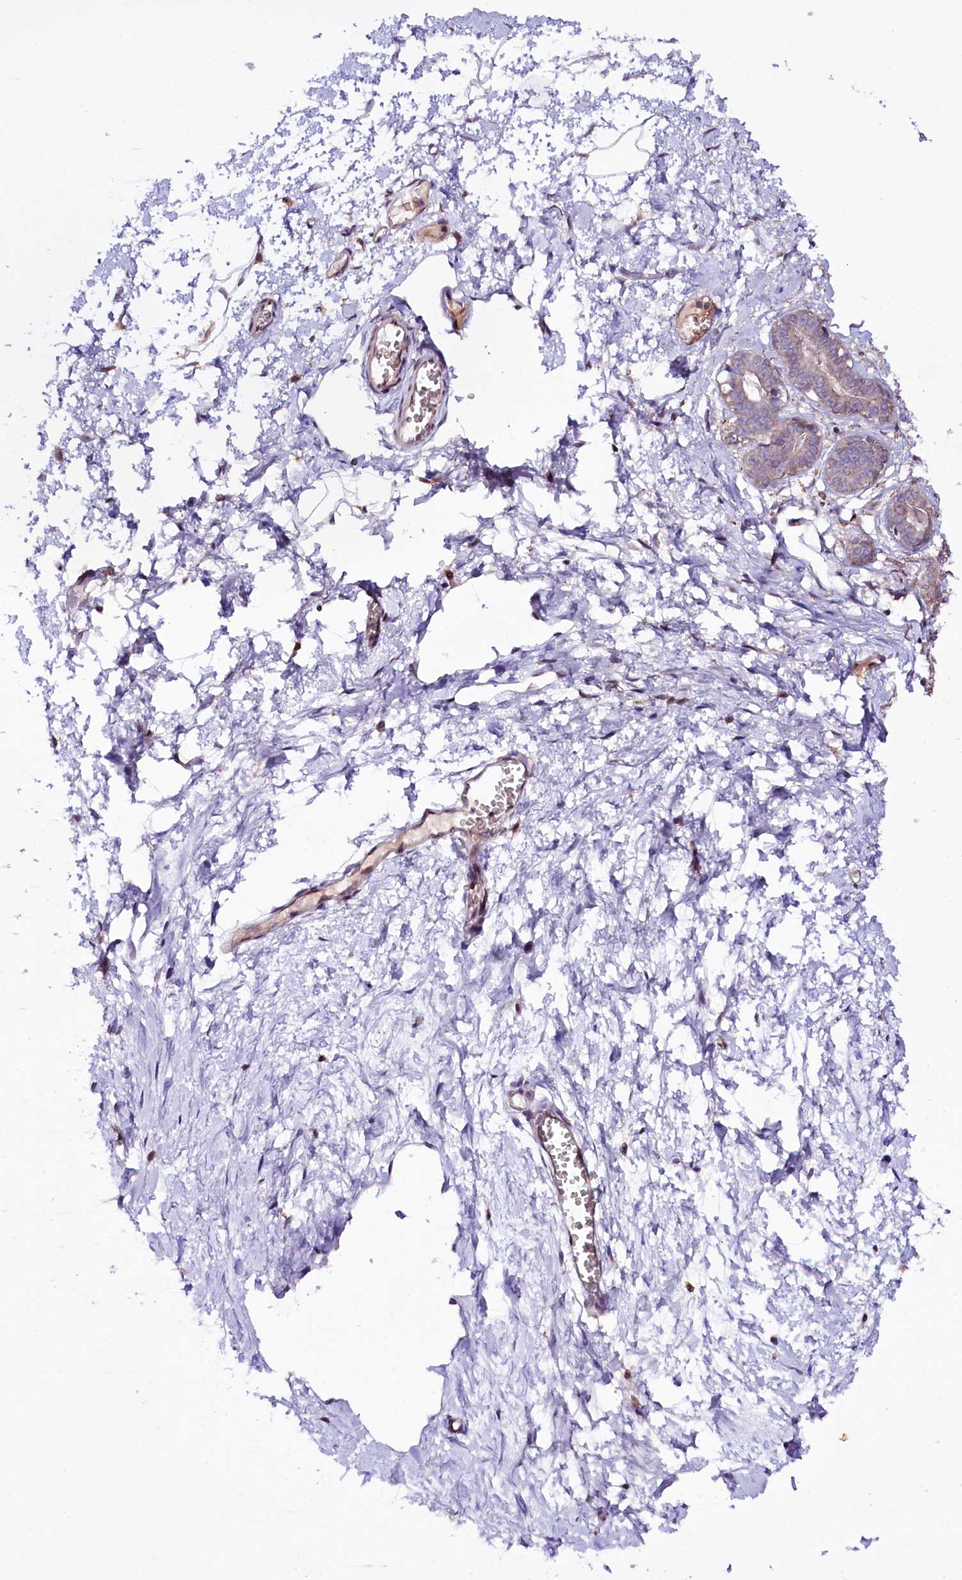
{"staining": {"intensity": "weak", "quantity": "<25%", "location": "cytoplasmic/membranous"}, "tissue": "breast", "cell_type": "Adipocytes", "image_type": "normal", "snomed": [{"axis": "morphology", "description": "Normal tissue, NOS"}, {"axis": "topography", "description": "Breast"}], "caption": "The image demonstrates no staining of adipocytes in benign breast.", "gene": "ZNF226", "patient": {"sex": "female", "age": 27}}